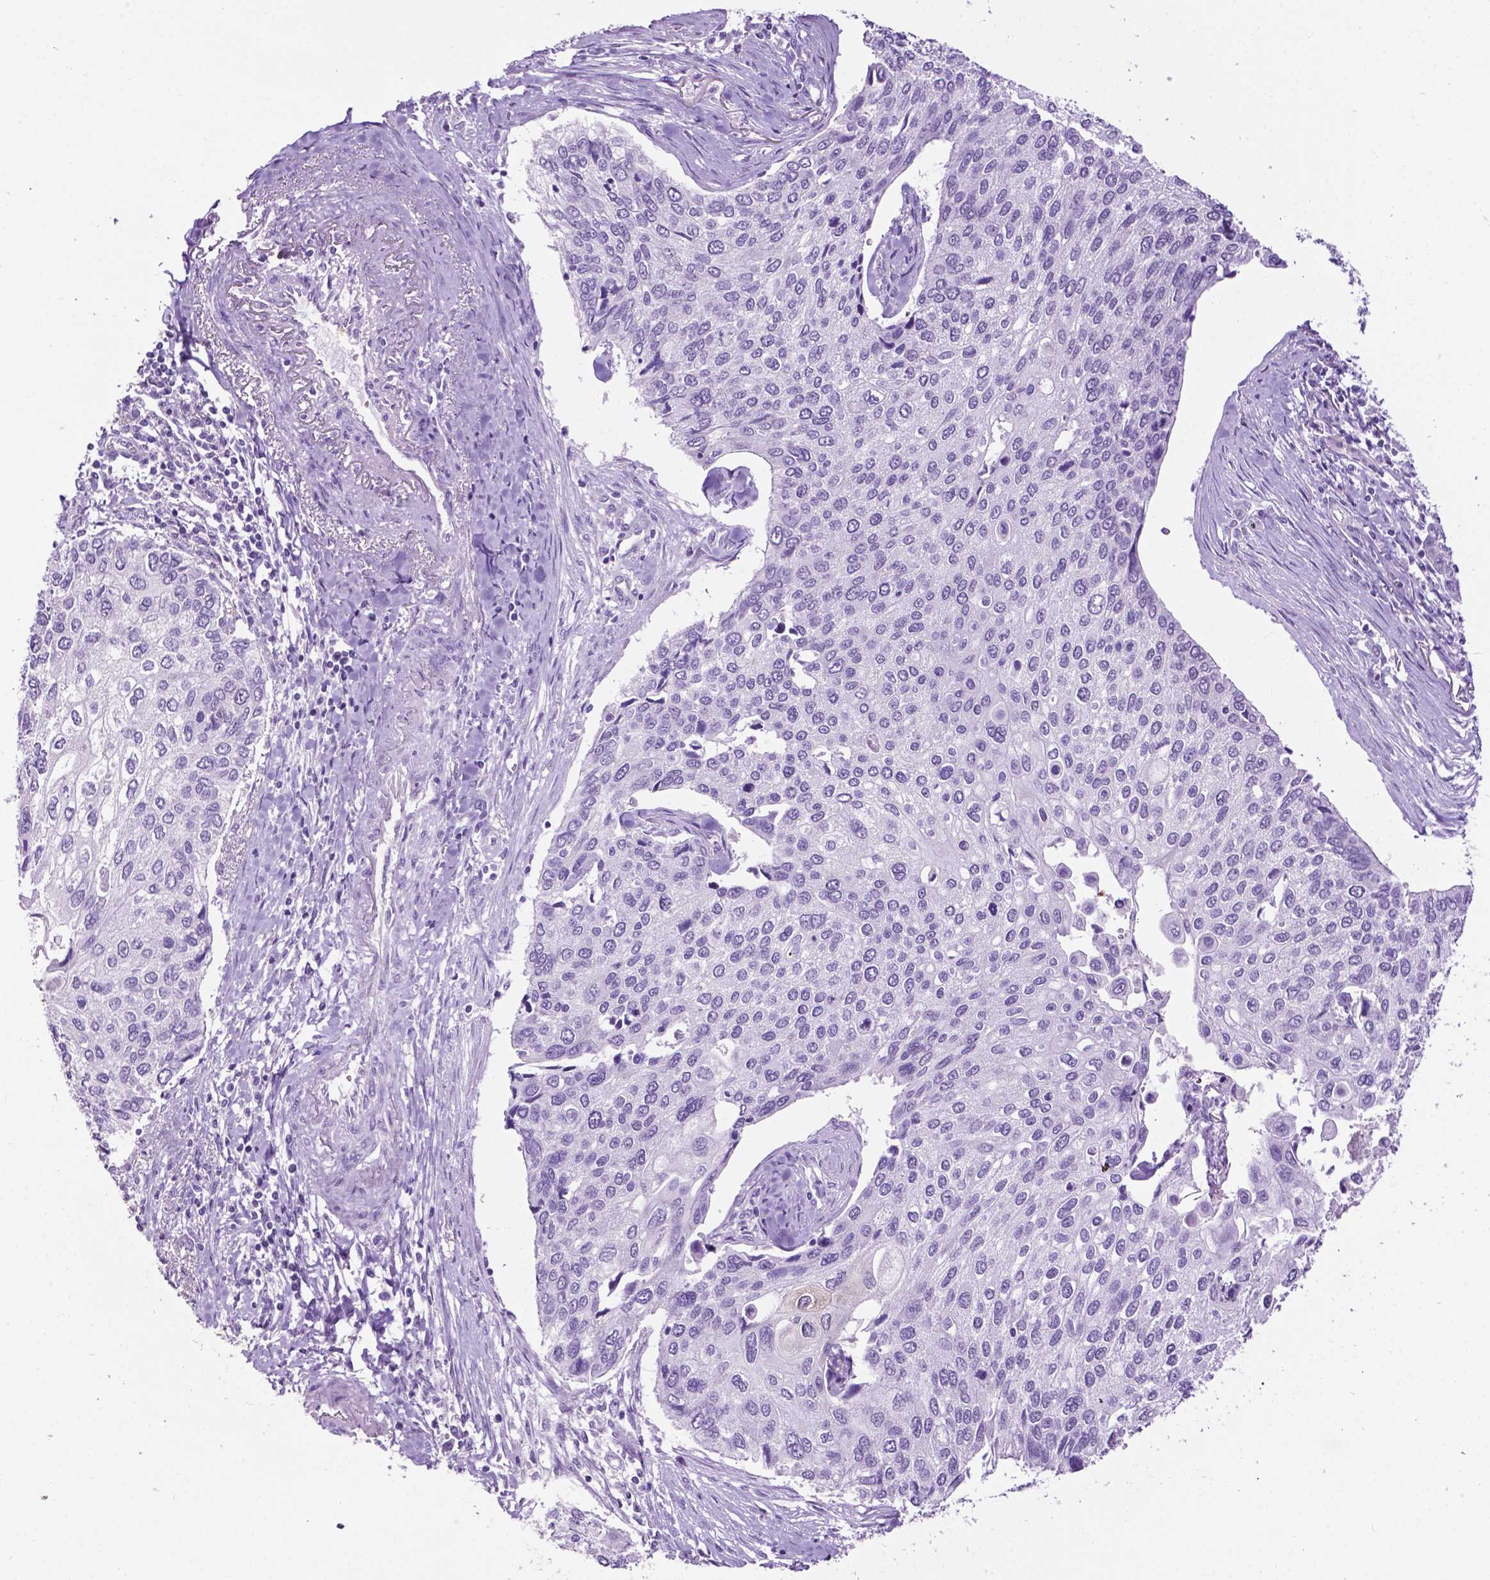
{"staining": {"intensity": "negative", "quantity": "none", "location": "none"}, "tissue": "lung cancer", "cell_type": "Tumor cells", "image_type": "cancer", "snomed": [{"axis": "morphology", "description": "Squamous cell carcinoma, NOS"}, {"axis": "morphology", "description": "Squamous cell carcinoma, metastatic, NOS"}, {"axis": "topography", "description": "Lung"}], "caption": "Human squamous cell carcinoma (lung) stained for a protein using immunohistochemistry (IHC) demonstrates no positivity in tumor cells.", "gene": "PHGR1", "patient": {"sex": "male", "age": 63}}